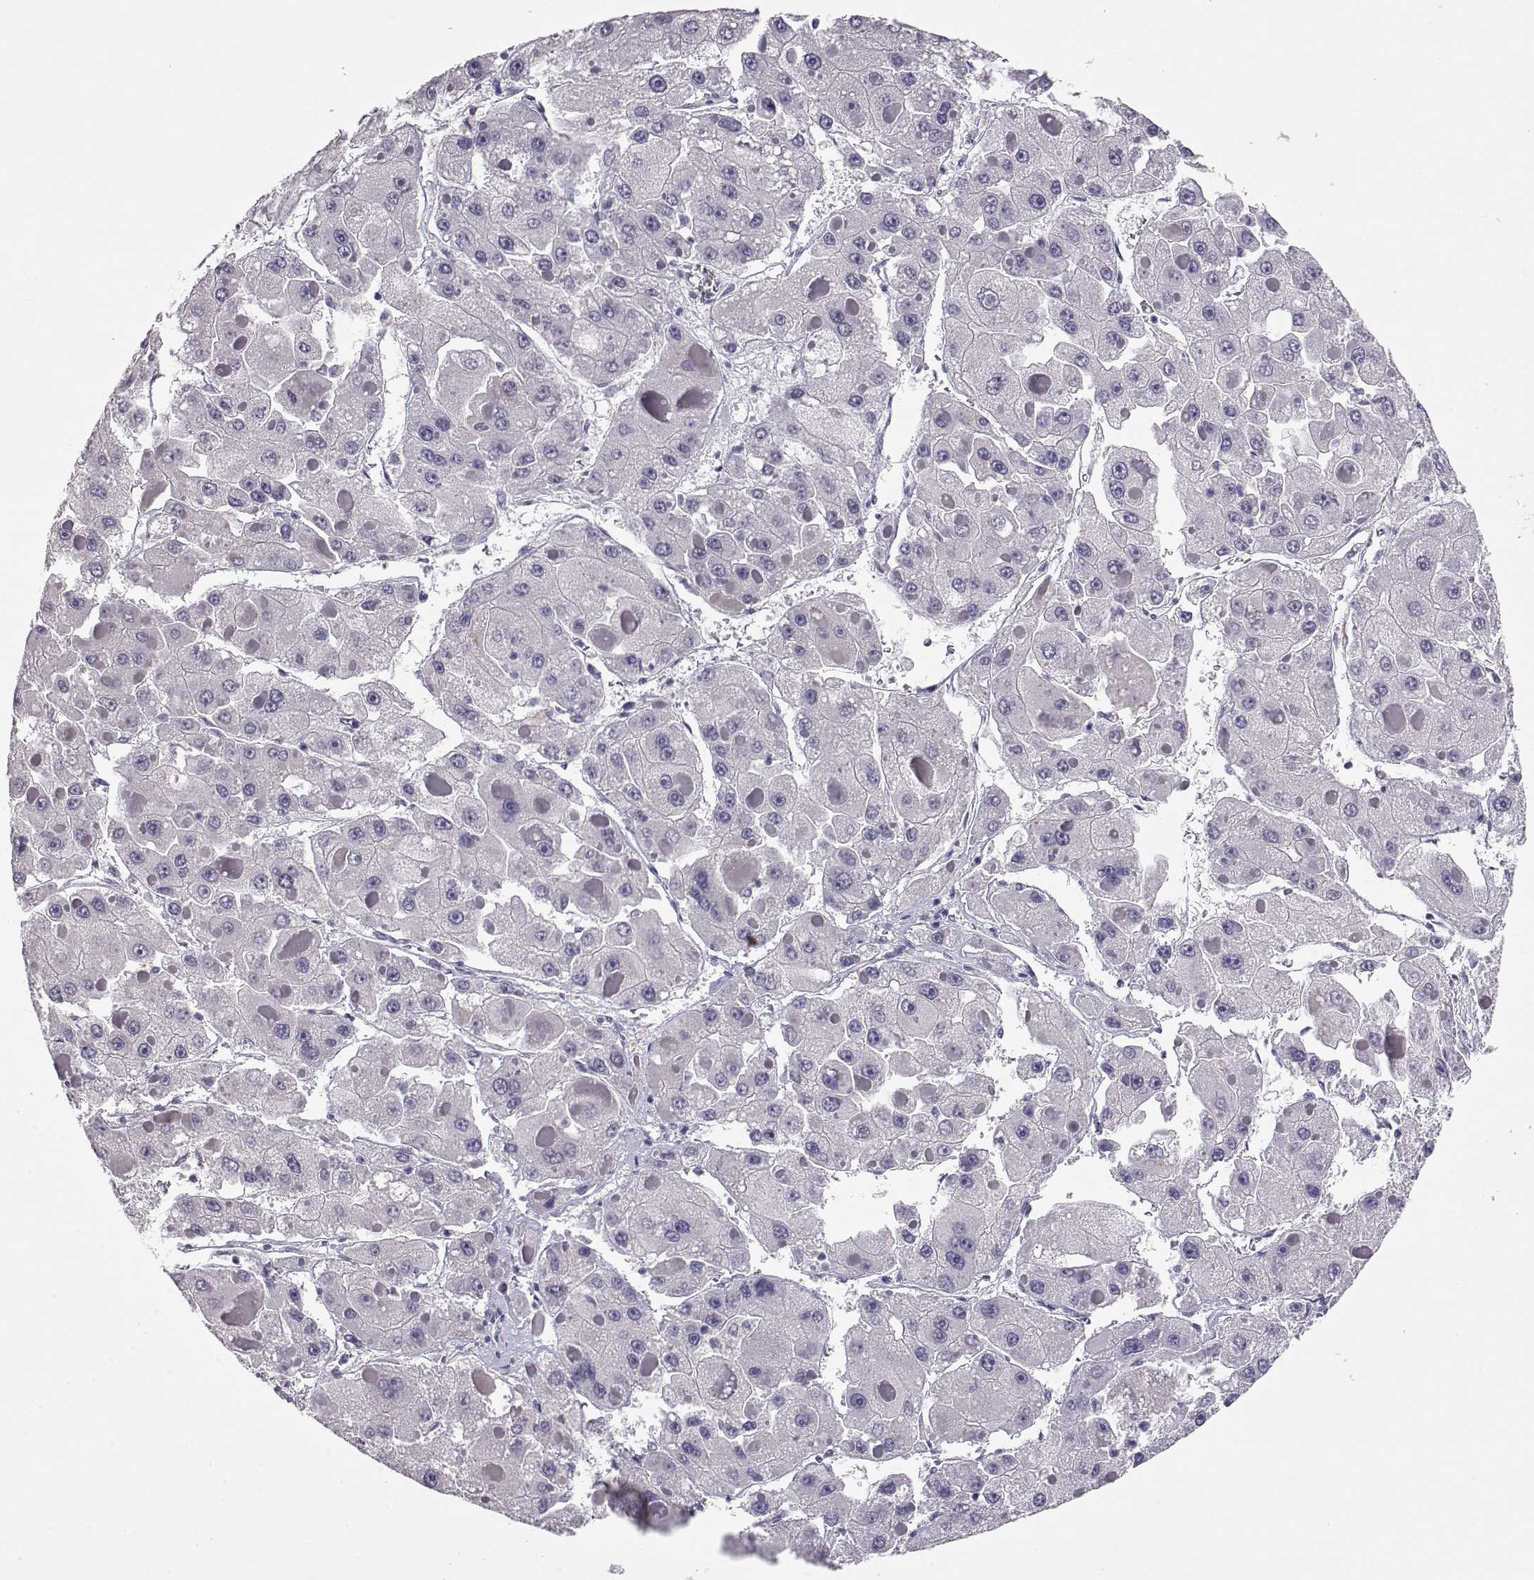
{"staining": {"intensity": "negative", "quantity": "none", "location": "none"}, "tissue": "liver cancer", "cell_type": "Tumor cells", "image_type": "cancer", "snomed": [{"axis": "morphology", "description": "Carcinoma, Hepatocellular, NOS"}, {"axis": "topography", "description": "Liver"}], "caption": "The micrograph shows no staining of tumor cells in liver cancer.", "gene": "LAMB3", "patient": {"sex": "female", "age": 73}}